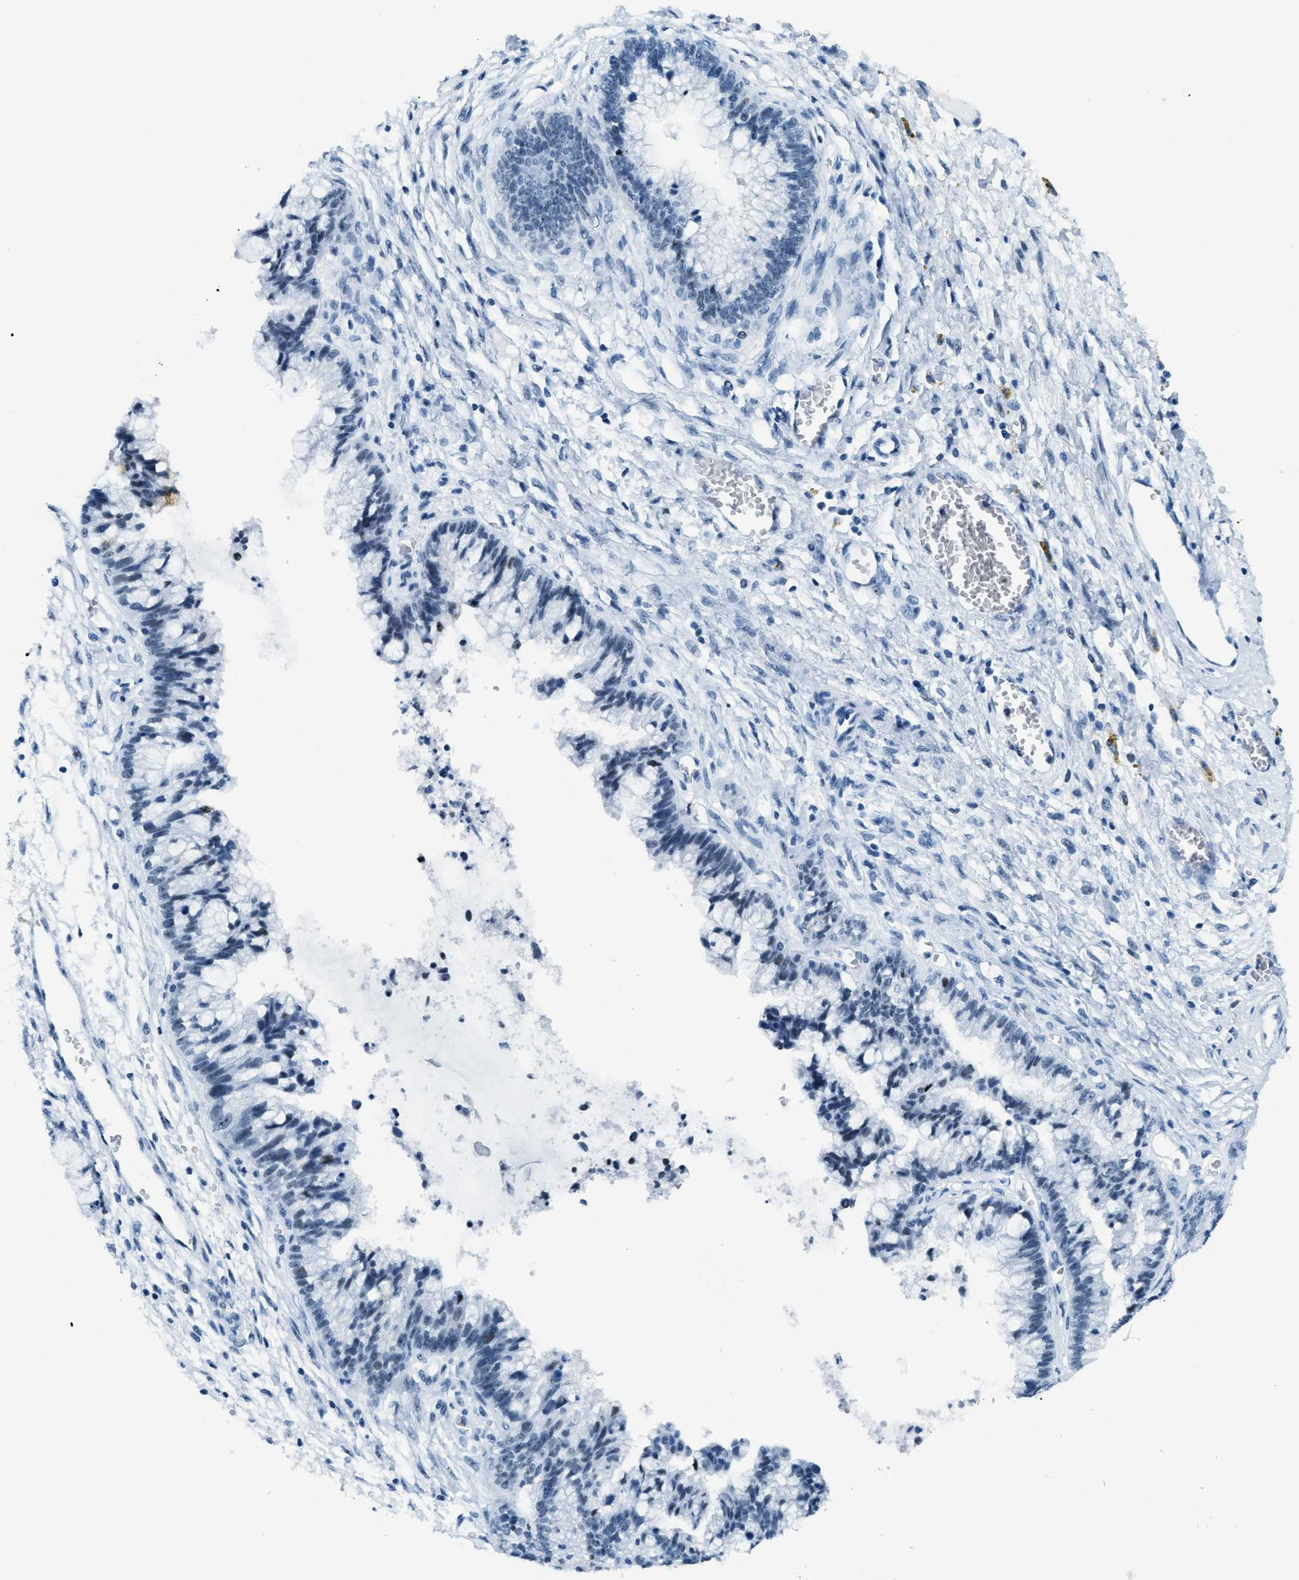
{"staining": {"intensity": "strong", "quantity": "<25%", "location": "nuclear"}, "tissue": "cervical cancer", "cell_type": "Tumor cells", "image_type": "cancer", "snomed": [{"axis": "morphology", "description": "Adenocarcinoma, NOS"}, {"axis": "topography", "description": "Cervix"}], "caption": "DAB (3,3'-diaminobenzidine) immunohistochemical staining of cervical cancer displays strong nuclear protein positivity in approximately <25% of tumor cells.", "gene": "PLA2G2A", "patient": {"sex": "female", "age": 44}}